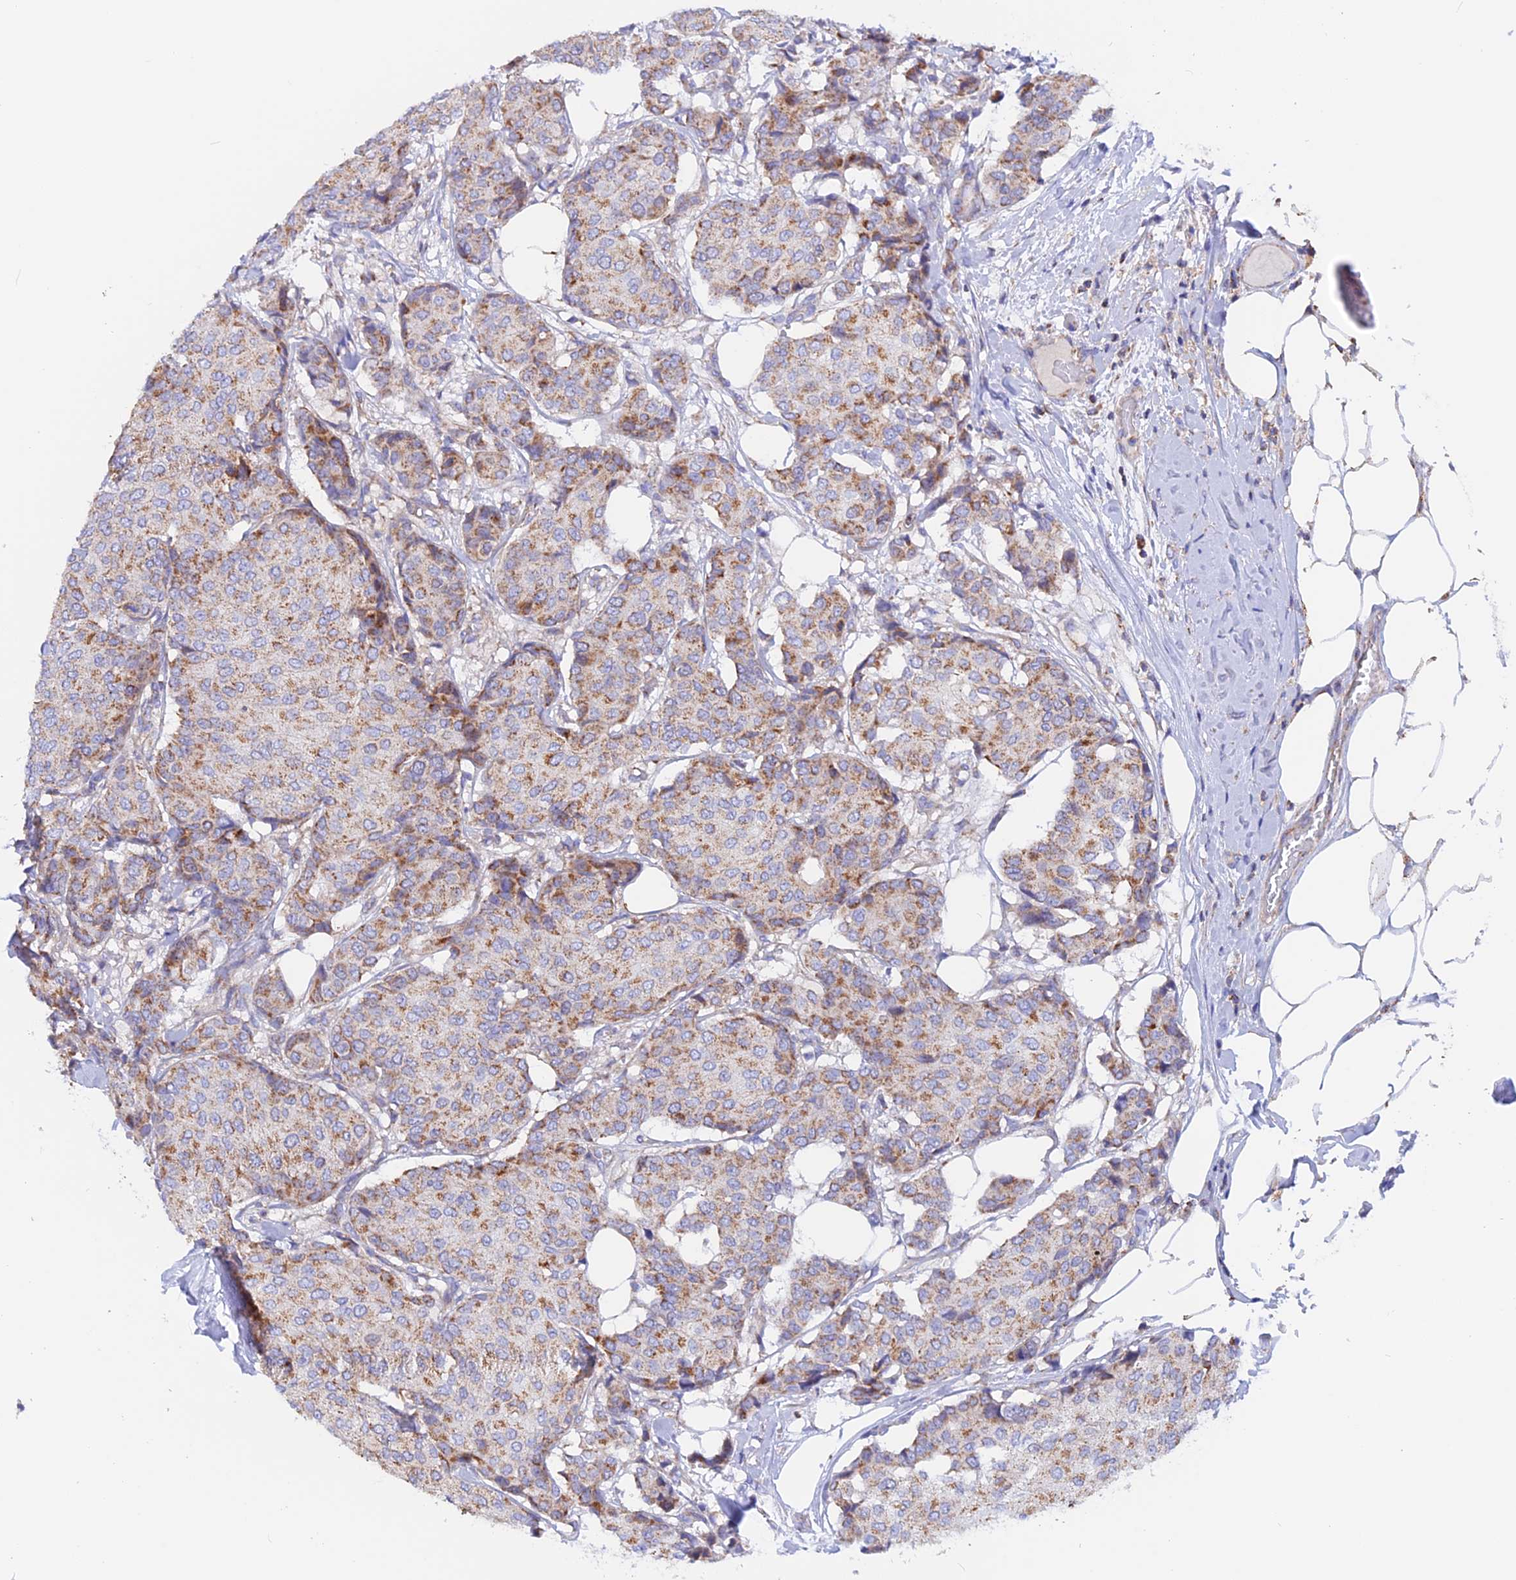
{"staining": {"intensity": "moderate", "quantity": ">75%", "location": "cytoplasmic/membranous"}, "tissue": "breast cancer", "cell_type": "Tumor cells", "image_type": "cancer", "snomed": [{"axis": "morphology", "description": "Duct carcinoma"}, {"axis": "topography", "description": "Breast"}], "caption": "Immunohistochemical staining of breast cancer (intraductal carcinoma) shows moderate cytoplasmic/membranous protein expression in approximately >75% of tumor cells. Nuclei are stained in blue.", "gene": "GCDH", "patient": {"sex": "female", "age": 75}}